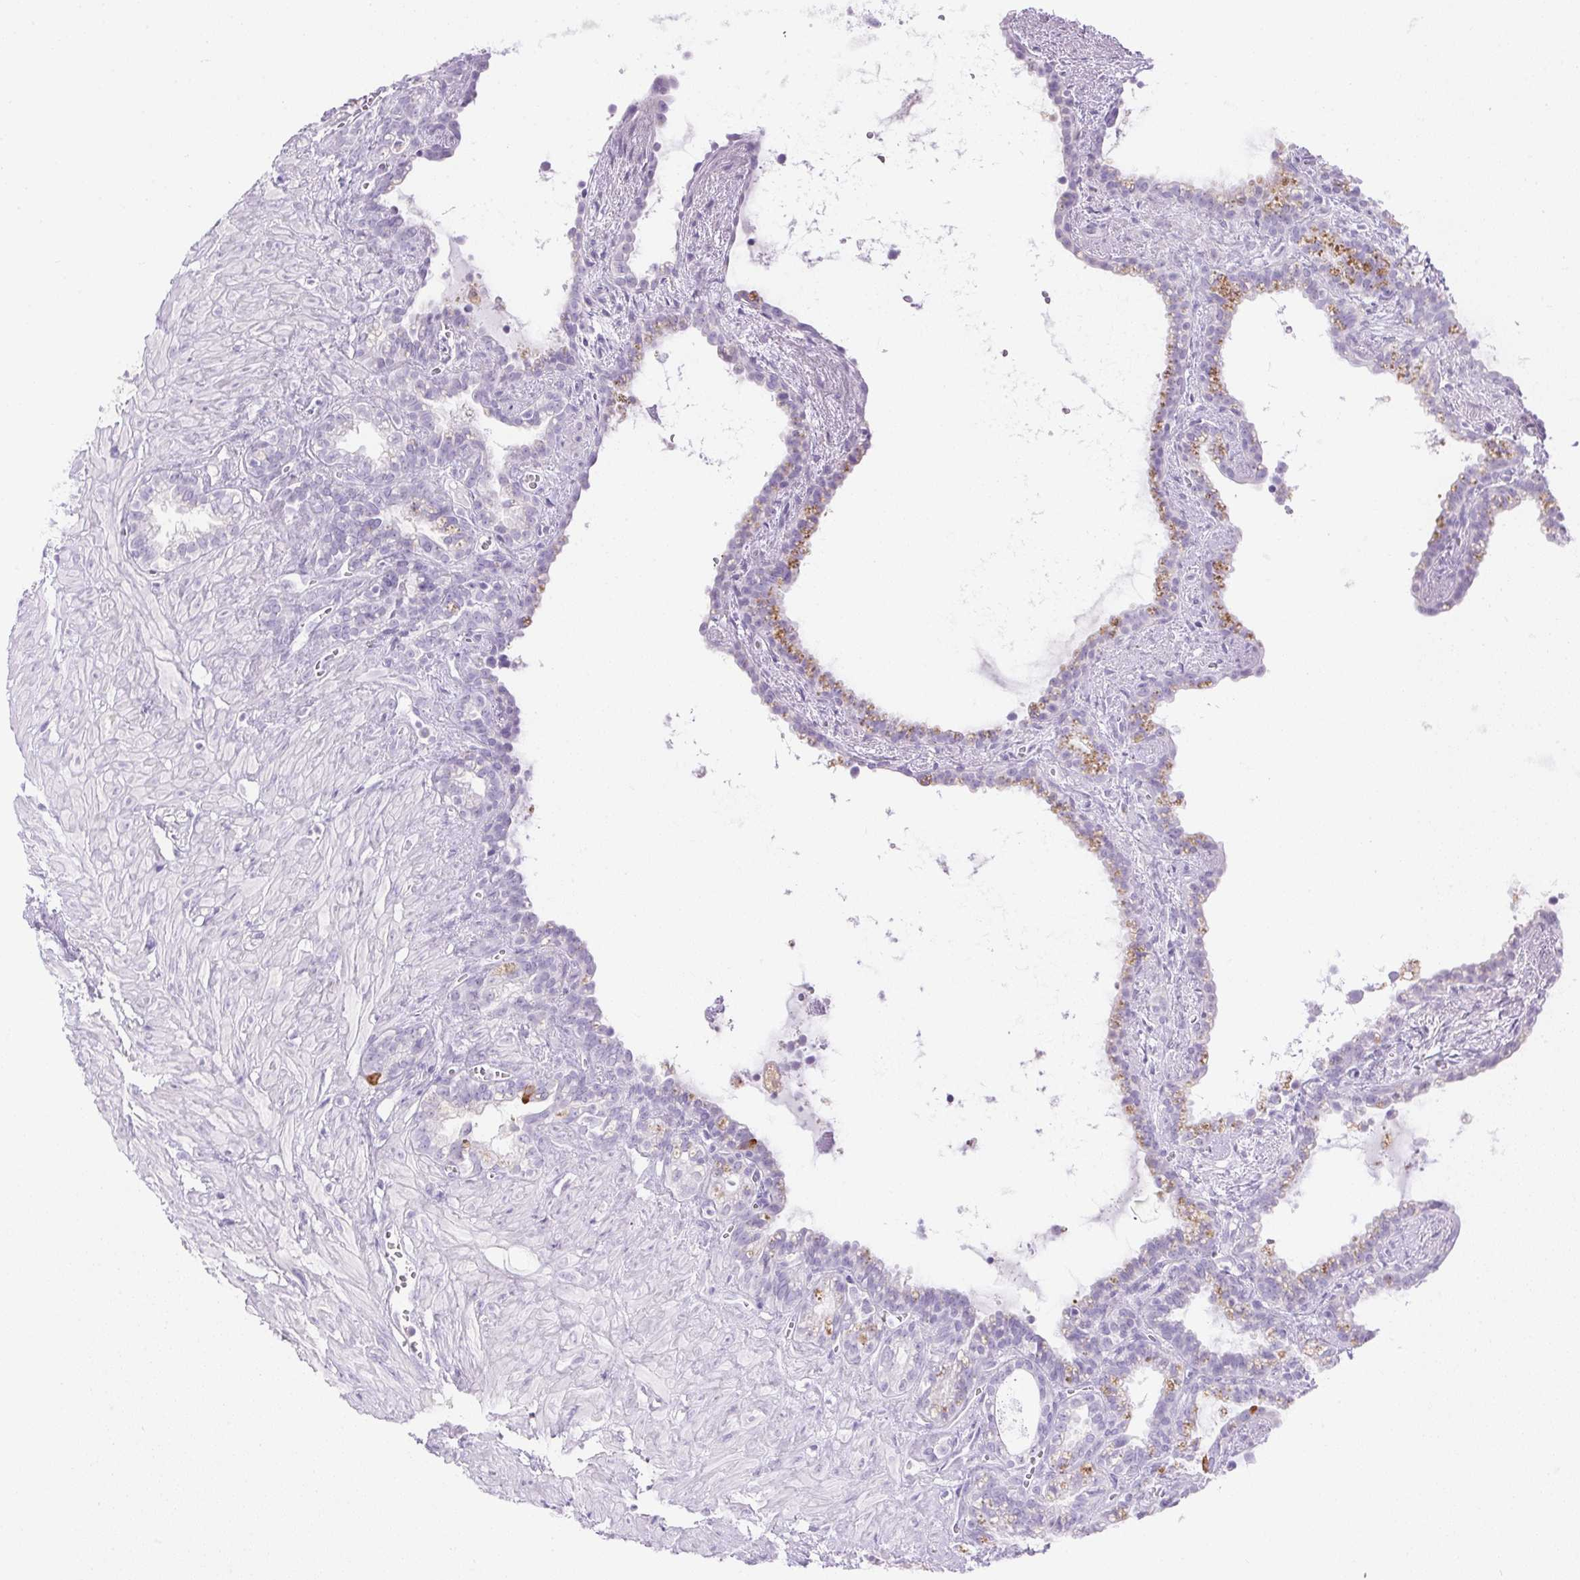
{"staining": {"intensity": "moderate", "quantity": "<25%", "location": "cytoplasmic/membranous"}, "tissue": "seminal vesicle", "cell_type": "Glandular cells", "image_type": "normal", "snomed": [{"axis": "morphology", "description": "Normal tissue, NOS"}, {"axis": "topography", "description": "Seminal veicle"}], "caption": "Immunohistochemical staining of unremarkable seminal vesicle demonstrates low levels of moderate cytoplasmic/membranous staining in approximately <25% of glandular cells.", "gene": "ATP6V1G3", "patient": {"sex": "male", "age": 76}}